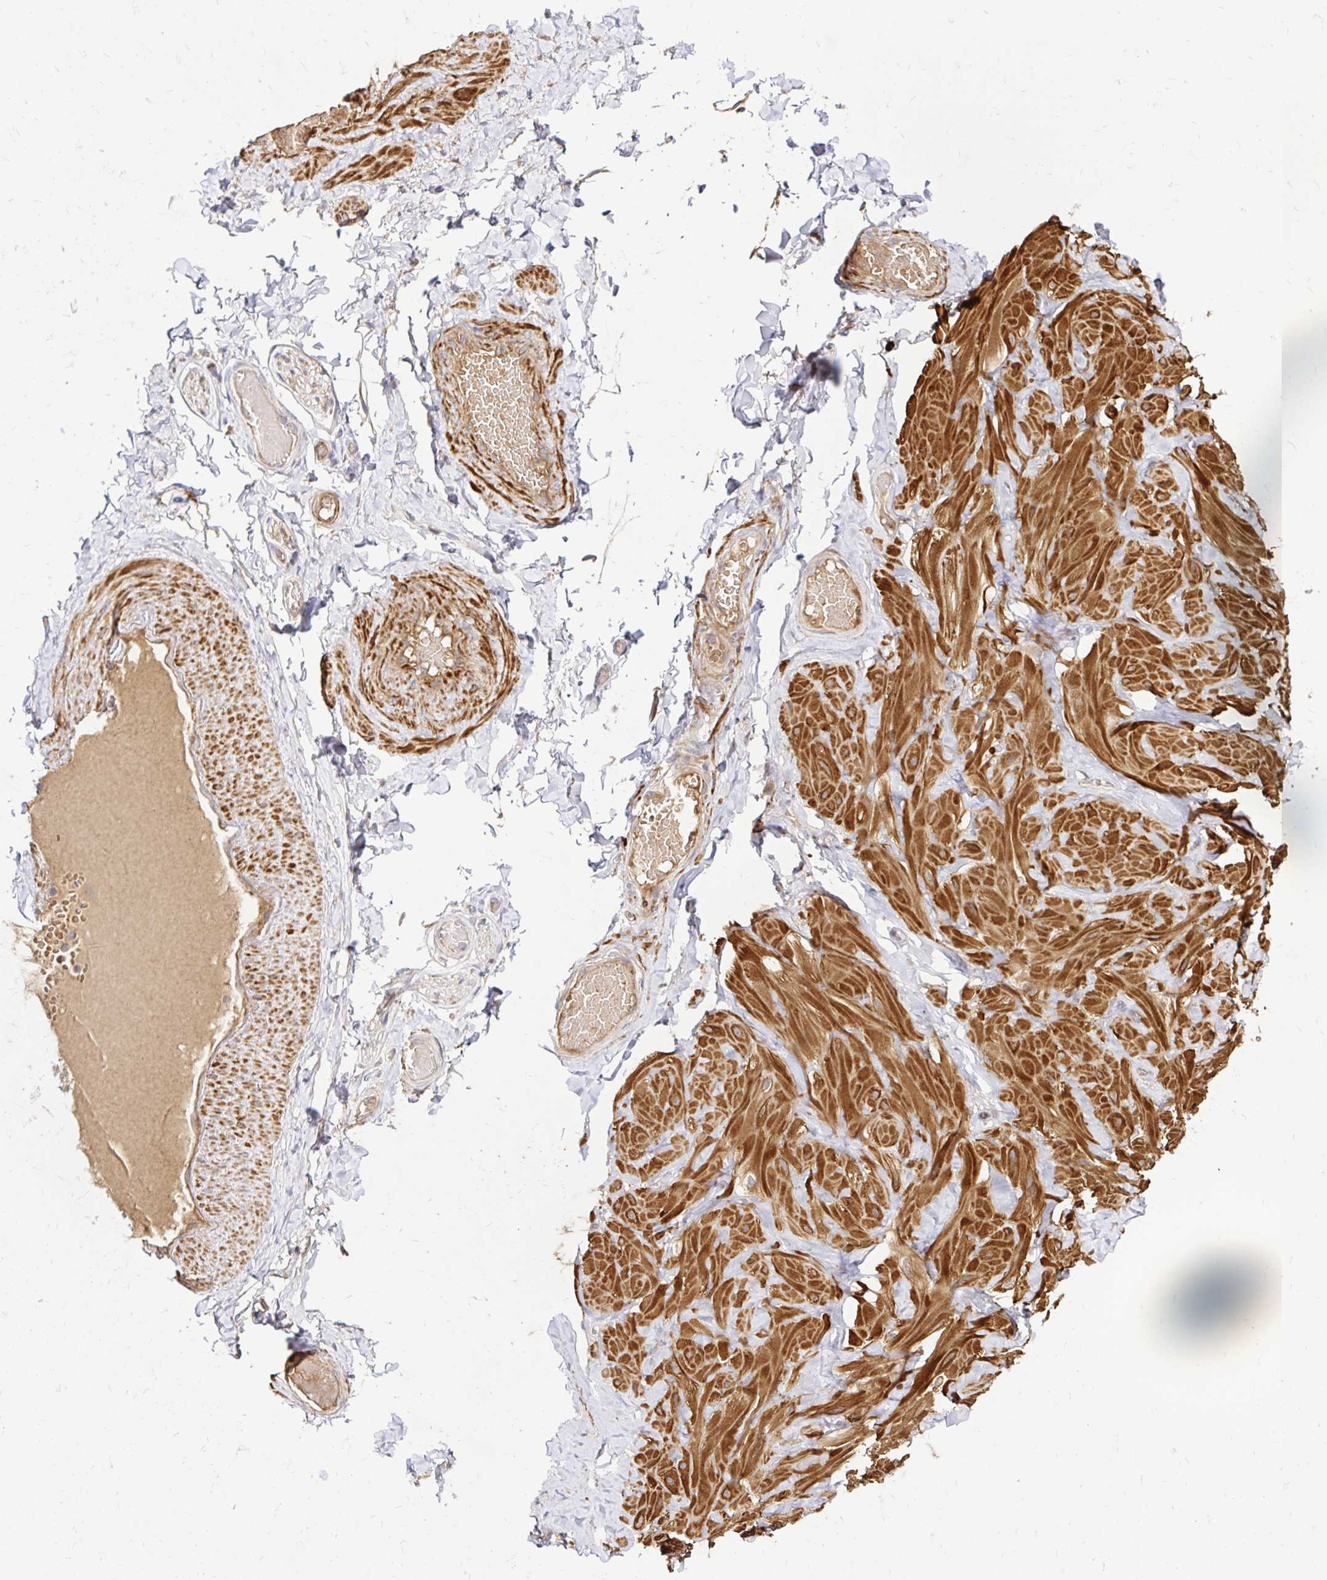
{"staining": {"intensity": "negative", "quantity": "none", "location": "none"}, "tissue": "soft tissue", "cell_type": "Fibroblasts", "image_type": "normal", "snomed": [{"axis": "morphology", "description": "Normal tissue, NOS"}, {"axis": "topography", "description": "Soft tissue"}, {"axis": "topography", "description": "Adipose tissue"}, {"axis": "topography", "description": "Vascular tissue"}, {"axis": "topography", "description": "Peripheral nerve tissue"}], "caption": "This is an IHC histopathology image of benign human soft tissue. There is no staining in fibroblasts.", "gene": "ARHGEF37", "patient": {"sex": "male", "age": 29}}